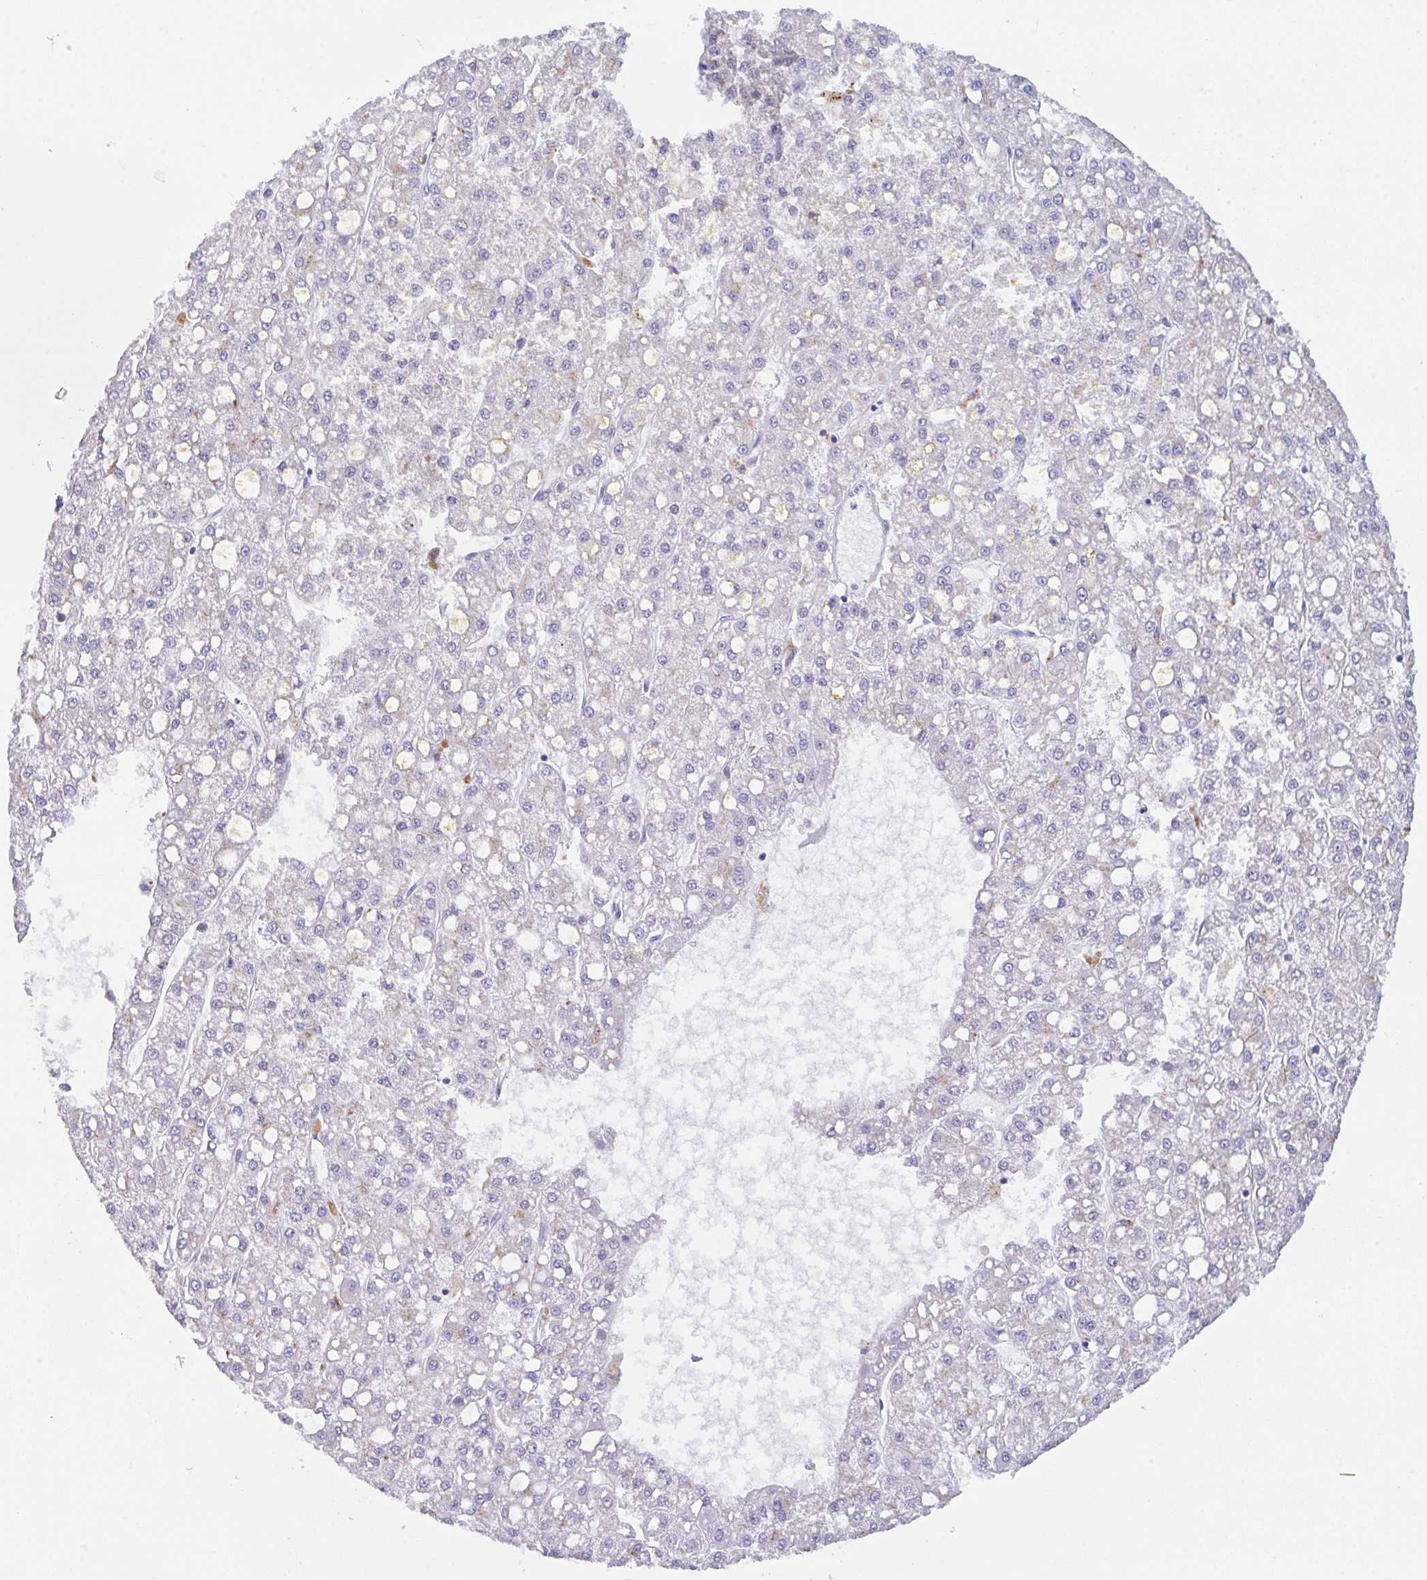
{"staining": {"intensity": "negative", "quantity": "none", "location": "none"}, "tissue": "liver cancer", "cell_type": "Tumor cells", "image_type": "cancer", "snomed": [{"axis": "morphology", "description": "Carcinoma, Hepatocellular, NOS"}, {"axis": "topography", "description": "Liver"}], "caption": "High power microscopy photomicrograph of an IHC histopathology image of liver cancer (hepatocellular carcinoma), revealing no significant positivity in tumor cells.", "gene": "TRAF4", "patient": {"sex": "male", "age": 67}}